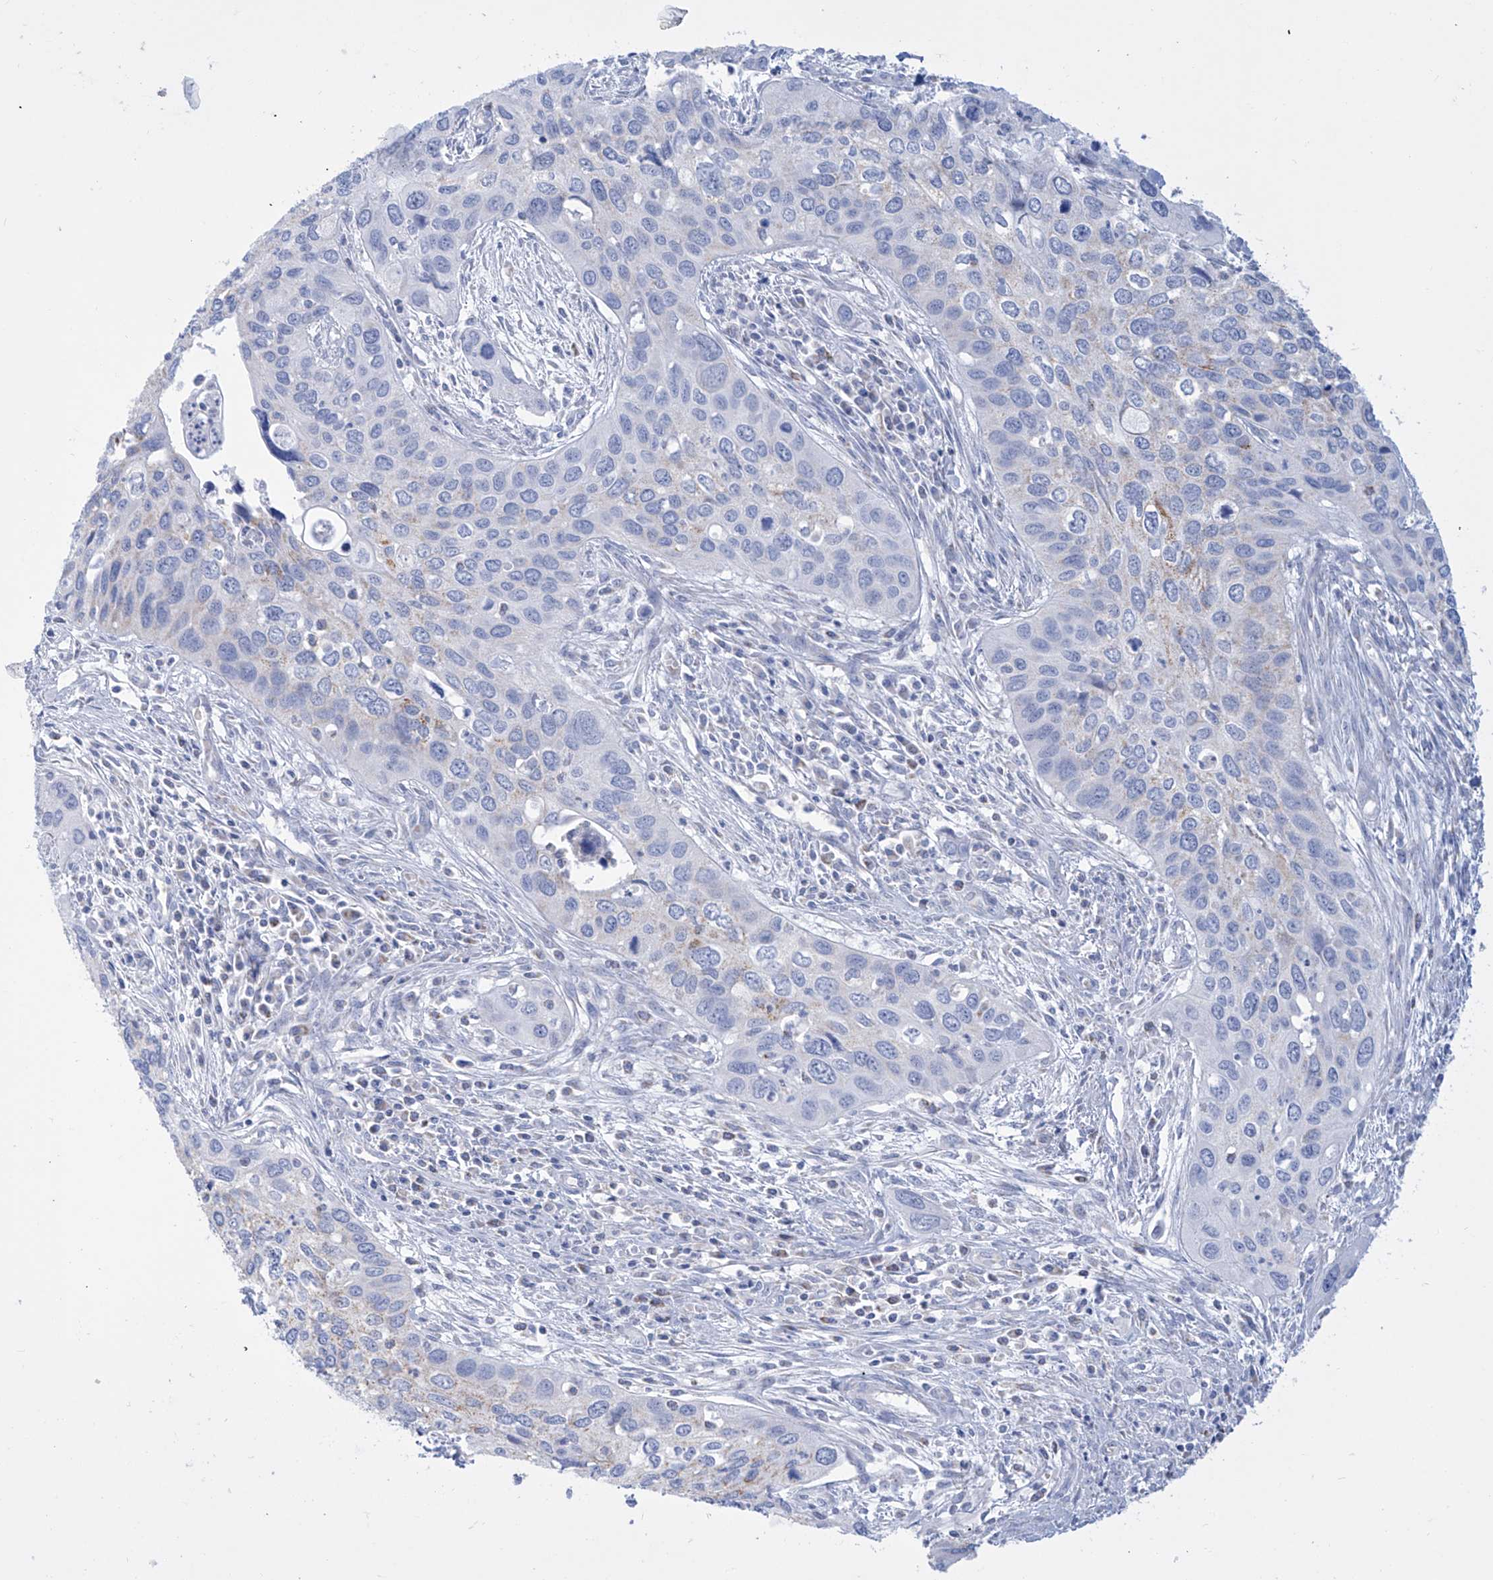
{"staining": {"intensity": "negative", "quantity": "none", "location": "none"}, "tissue": "cervical cancer", "cell_type": "Tumor cells", "image_type": "cancer", "snomed": [{"axis": "morphology", "description": "Squamous cell carcinoma, NOS"}, {"axis": "topography", "description": "Cervix"}], "caption": "Histopathology image shows no significant protein staining in tumor cells of cervical cancer.", "gene": "ALDH6A1", "patient": {"sex": "female", "age": 55}}